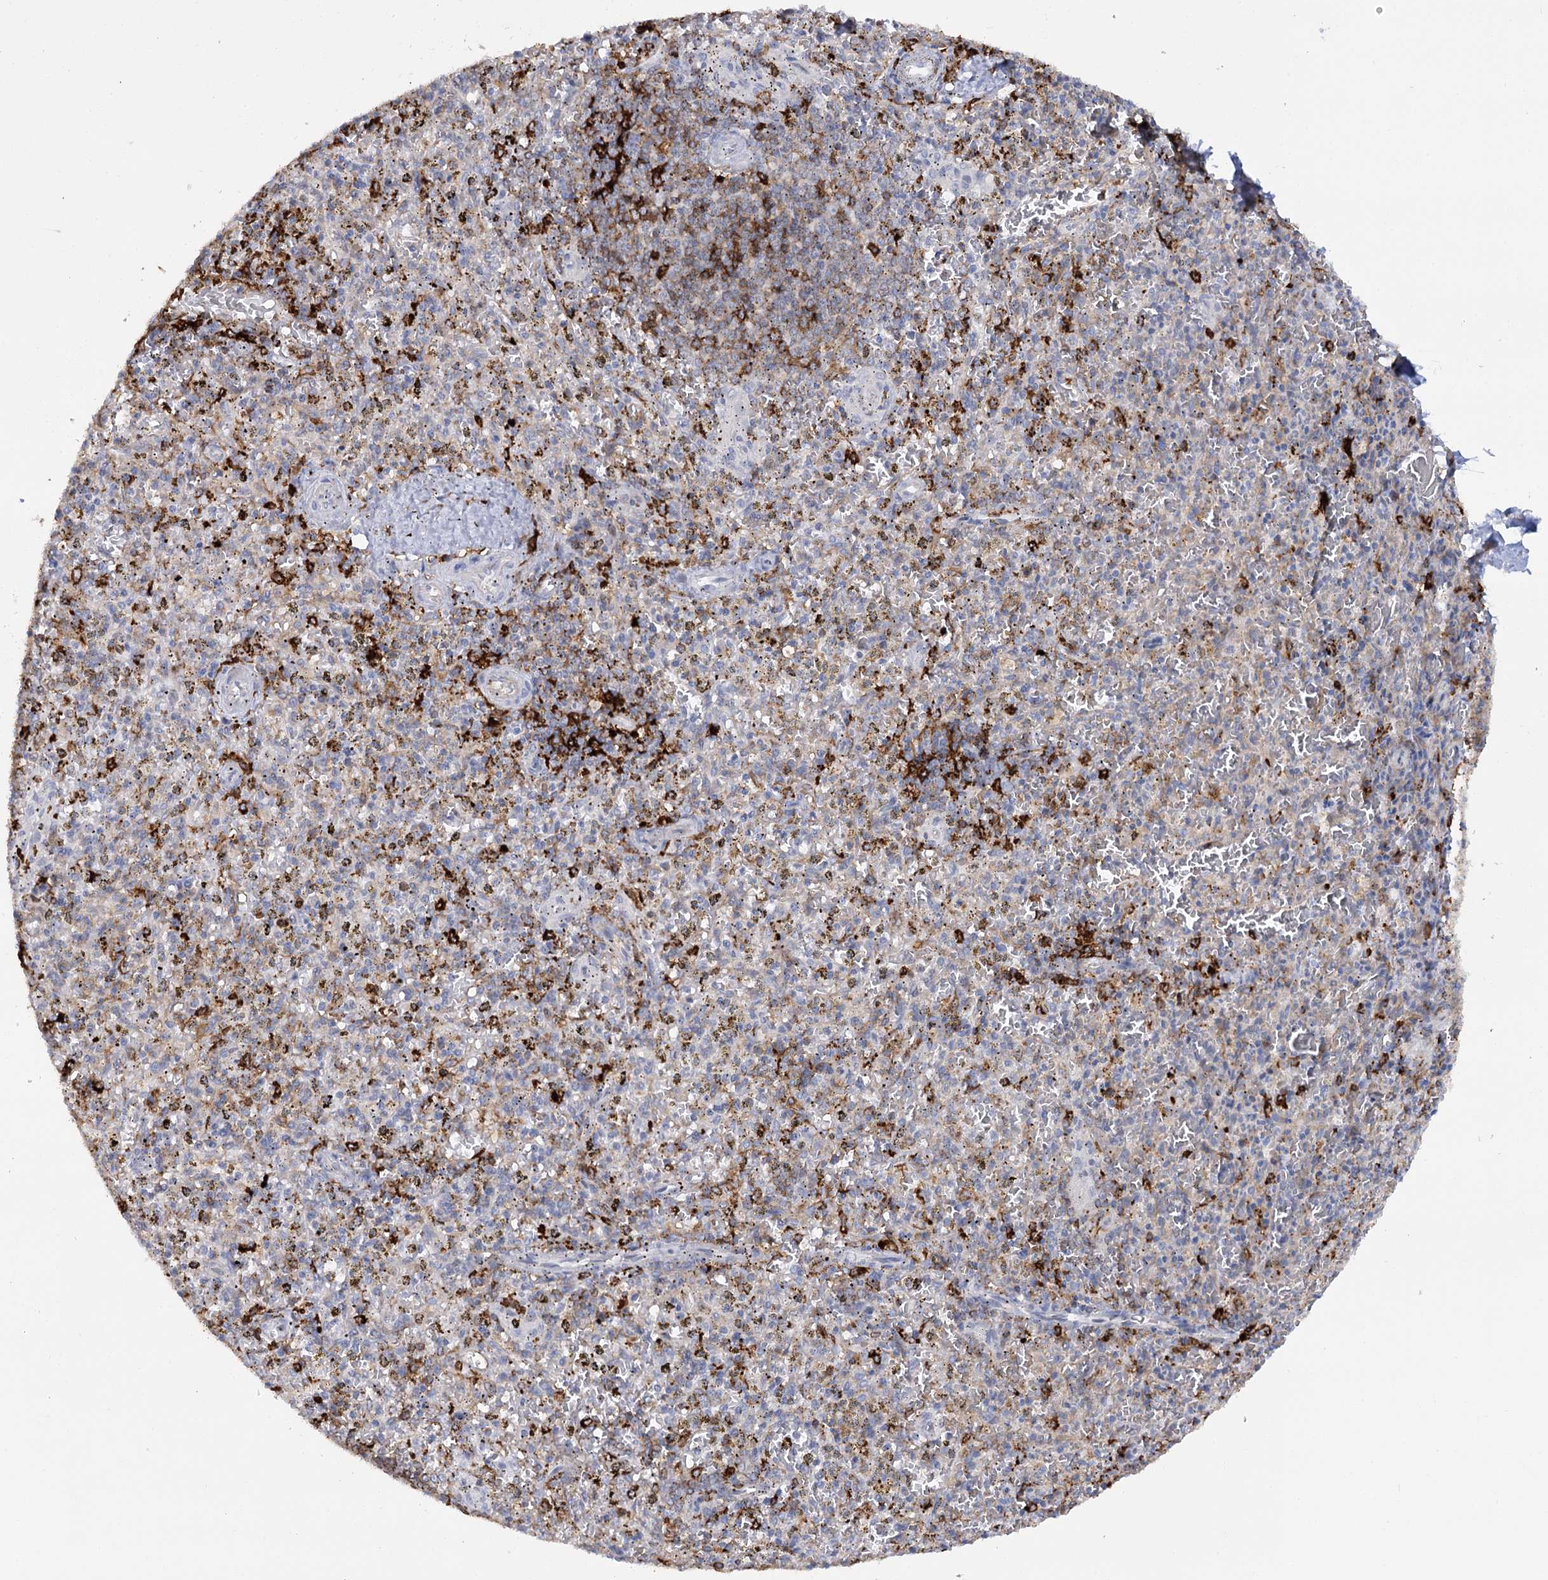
{"staining": {"intensity": "moderate", "quantity": "<25%", "location": "cytoplasmic/membranous"}, "tissue": "spleen", "cell_type": "Cells in red pulp", "image_type": "normal", "snomed": [{"axis": "morphology", "description": "Normal tissue, NOS"}, {"axis": "topography", "description": "Spleen"}], "caption": "A brown stain highlights moderate cytoplasmic/membranous expression of a protein in cells in red pulp of benign spleen. The protein is stained brown, and the nuclei are stained in blue (DAB (3,3'-diaminobenzidine) IHC with brightfield microscopy, high magnification).", "gene": "PIWIL4", "patient": {"sex": "male", "age": 72}}